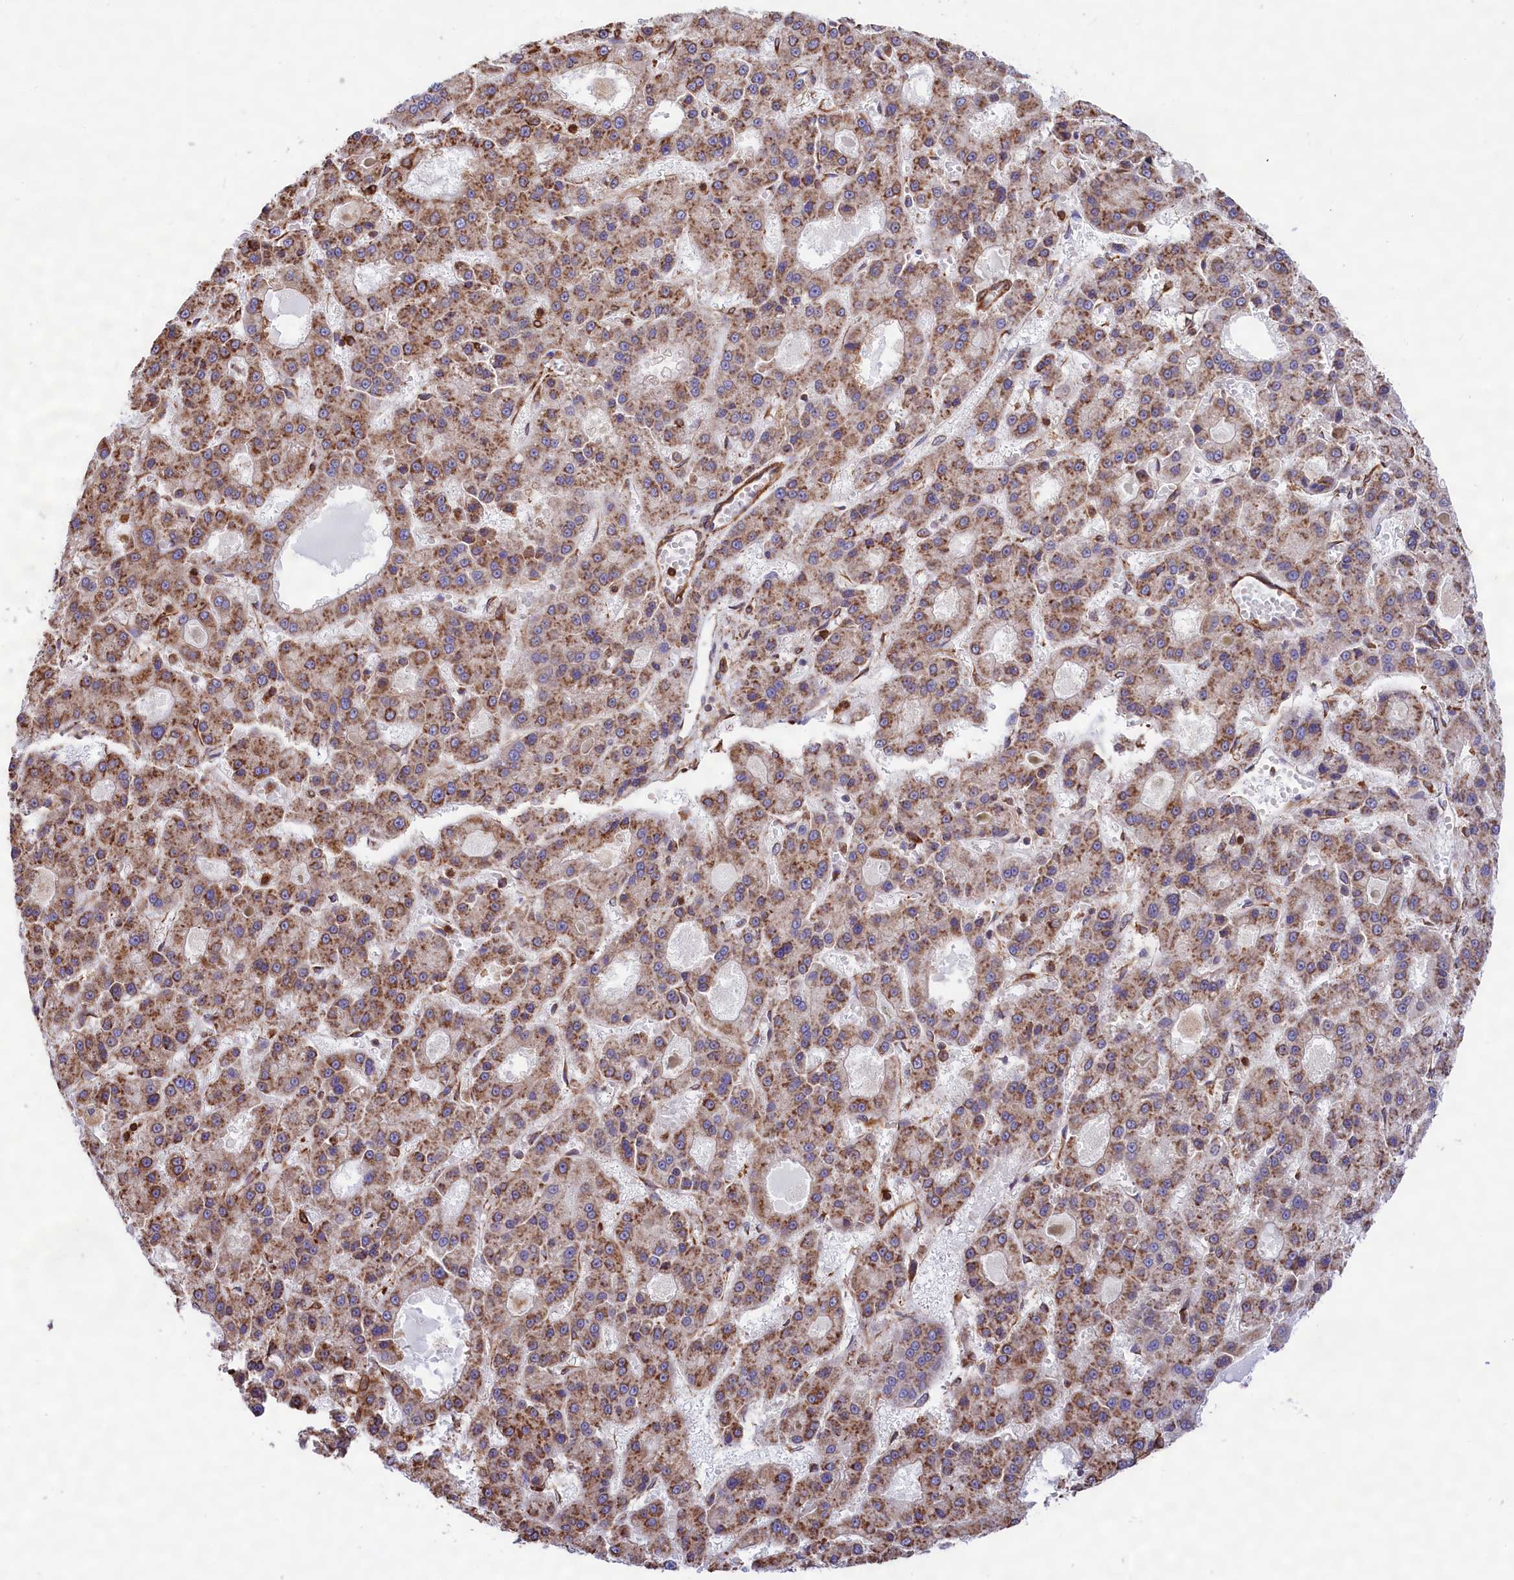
{"staining": {"intensity": "moderate", "quantity": ">75%", "location": "cytoplasmic/membranous"}, "tissue": "liver cancer", "cell_type": "Tumor cells", "image_type": "cancer", "snomed": [{"axis": "morphology", "description": "Carcinoma, Hepatocellular, NOS"}, {"axis": "topography", "description": "Liver"}], "caption": "Approximately >75% of tumor cells in human hepatocellular carcinoma (liver) show moderate cytoplasmic/membranous protein positivity as visualized by brown immunohistochemical staining.", "gene": "GYS1", "patient": {"sex": "male", "age": 70}}